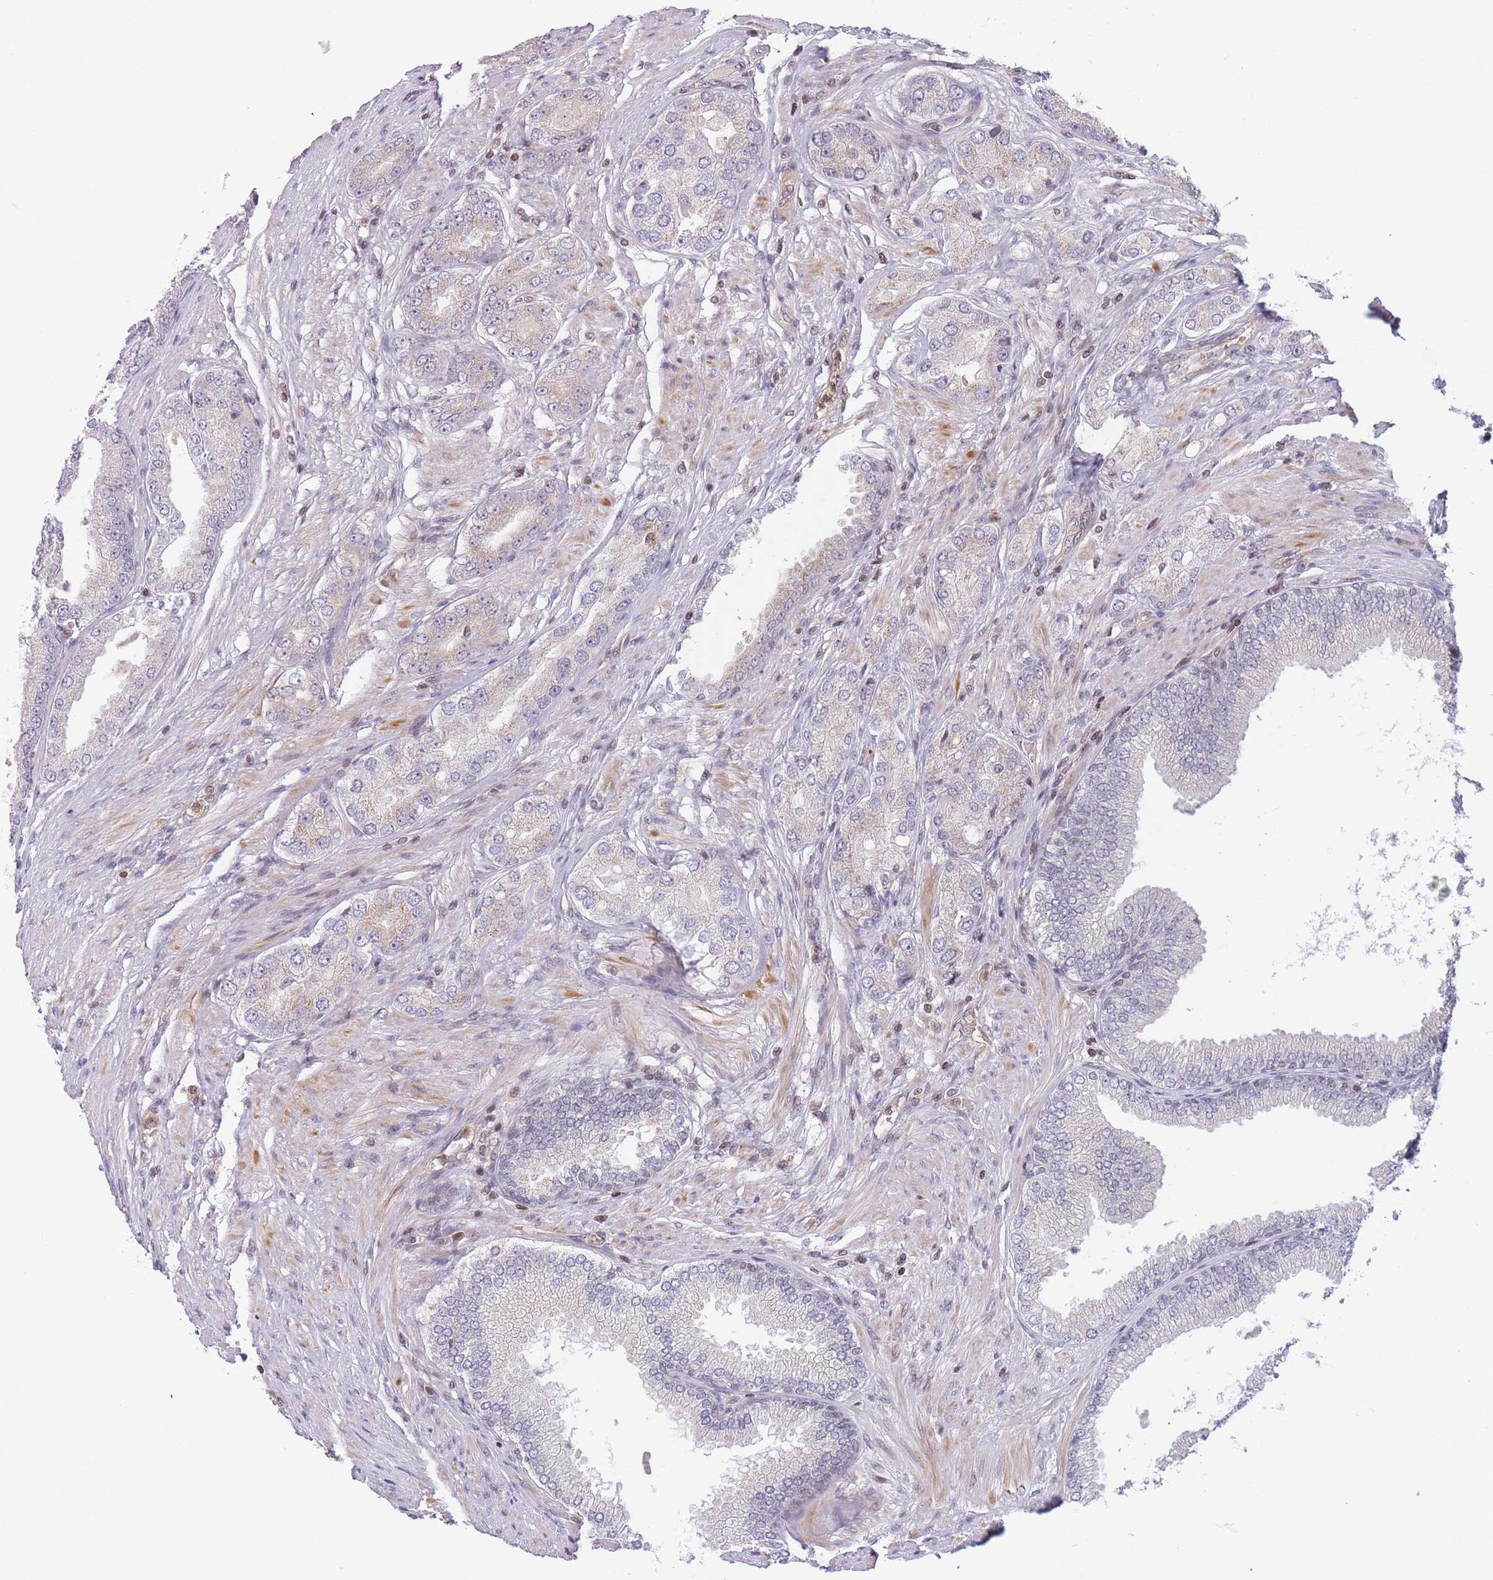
{"staining": {"intensity": "negative", "quantity": "none", "location": "none"}, "tissue": "prostate cancer", "cell_type": "Tumor cells", "image_type": "cancer", "snomed": [{"axis": "morphology", "description": "Adenocarcinoma, High grade"}, {"axis": "topography", "description": "Prostate"}], "caption": "An IHC image of prostate cancer is shown. There is no staining in tumor cells of prostate cancer.", "gene": "SLC35F5", "patient": {"sex": "male", "age": 71}}